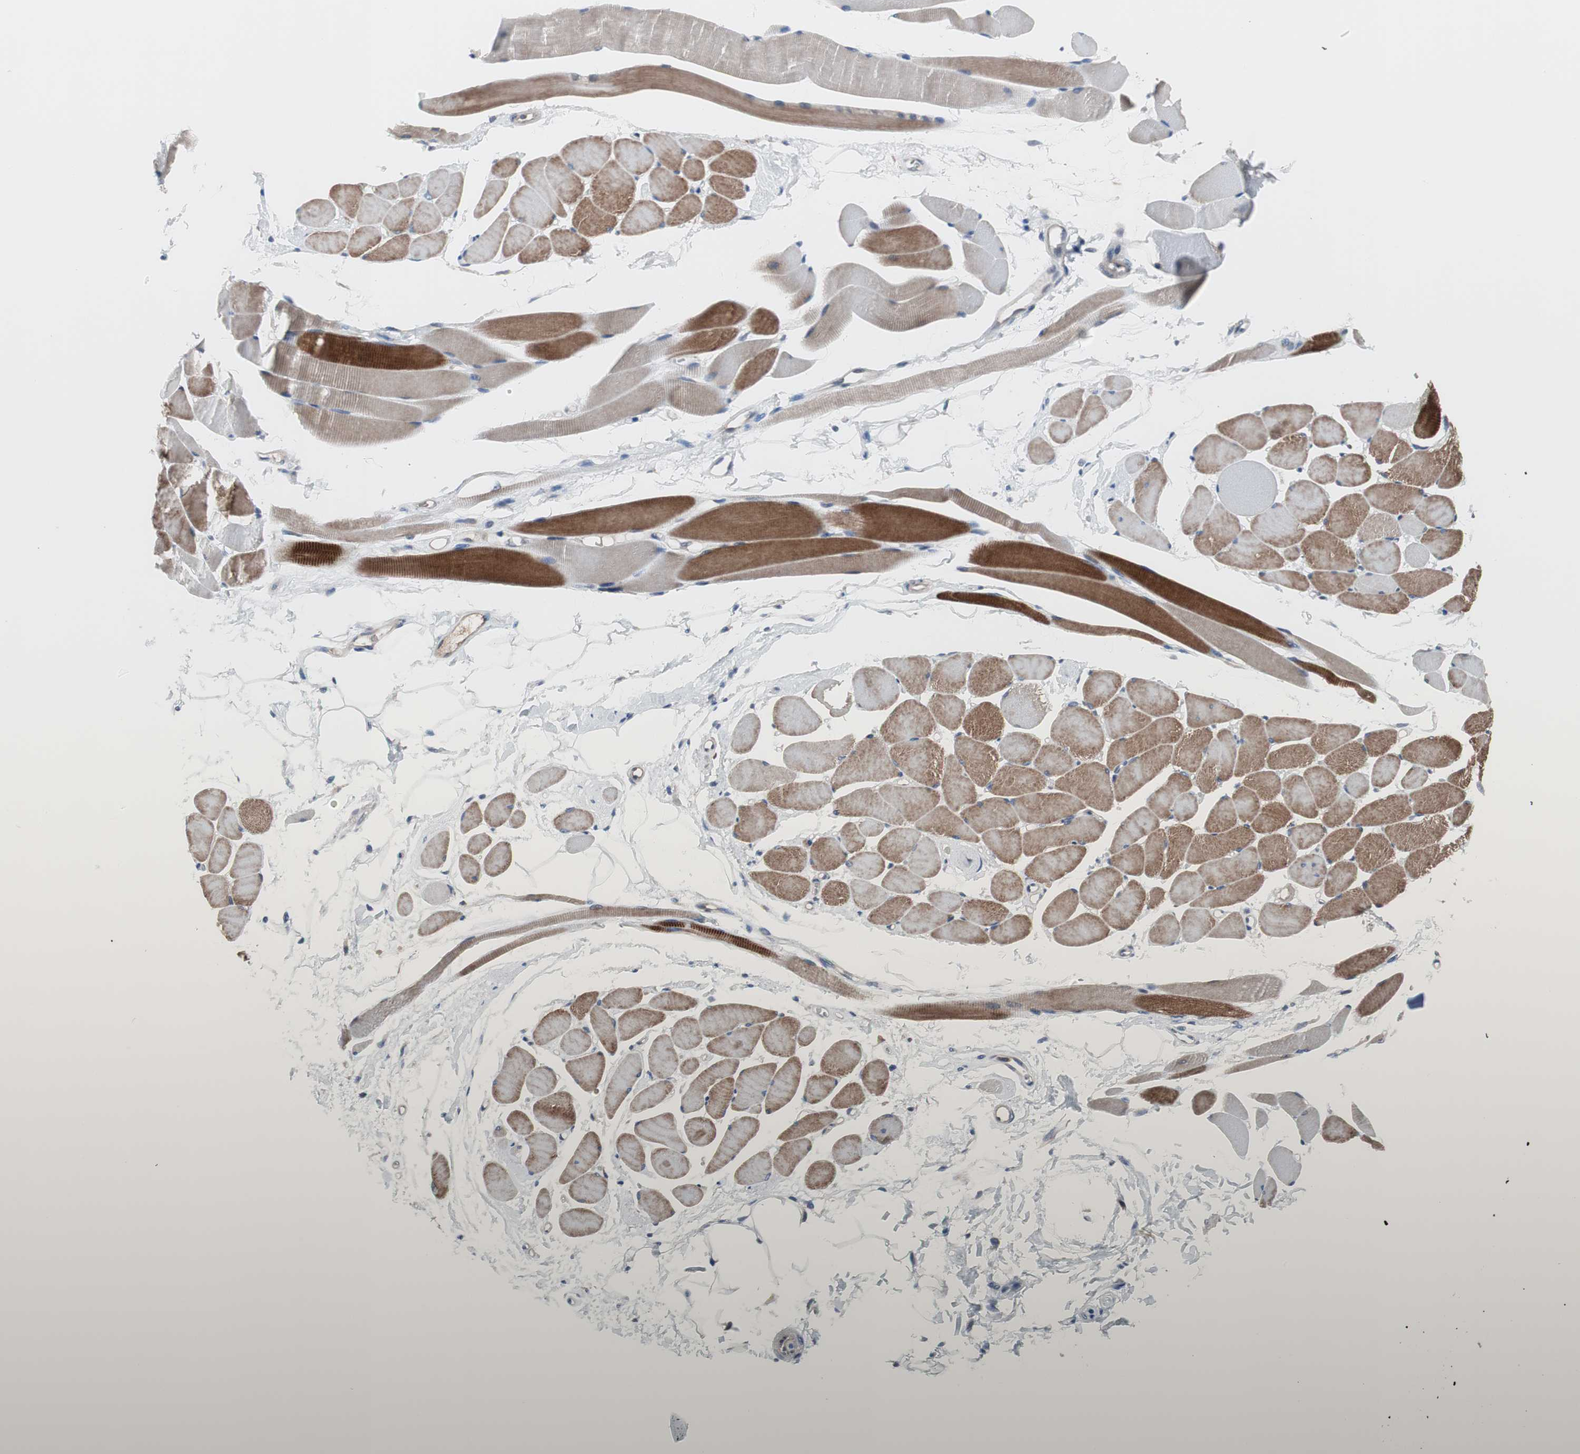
{"staining": {"intensity": "moderate", "quantity": "25%-75%", "location": "cytoplasmic/membranous"}, "tissue": "skeletal muscle", "cell_type": "Myocytes", "image_type": "normal", "snomed": [{"axis": "morphology", "description": "Normal tissue, NOS"}, {"axis": "topography", "description": "Skeletal muscle"}, {"axis": "topography", "description": "Peripheral nerve tissue"}], "caption": "The micrograph exhibits immunohistochemical staining of normal skeletal muscle. There is moderate cytoplasmic/membranous expression is seen in about 25%-75% of myocytes. (DAB IHC with brightfield microscopy, high magnification).", "gene": "KANSL1", "patient": {"sex": "female", "age": 84}}